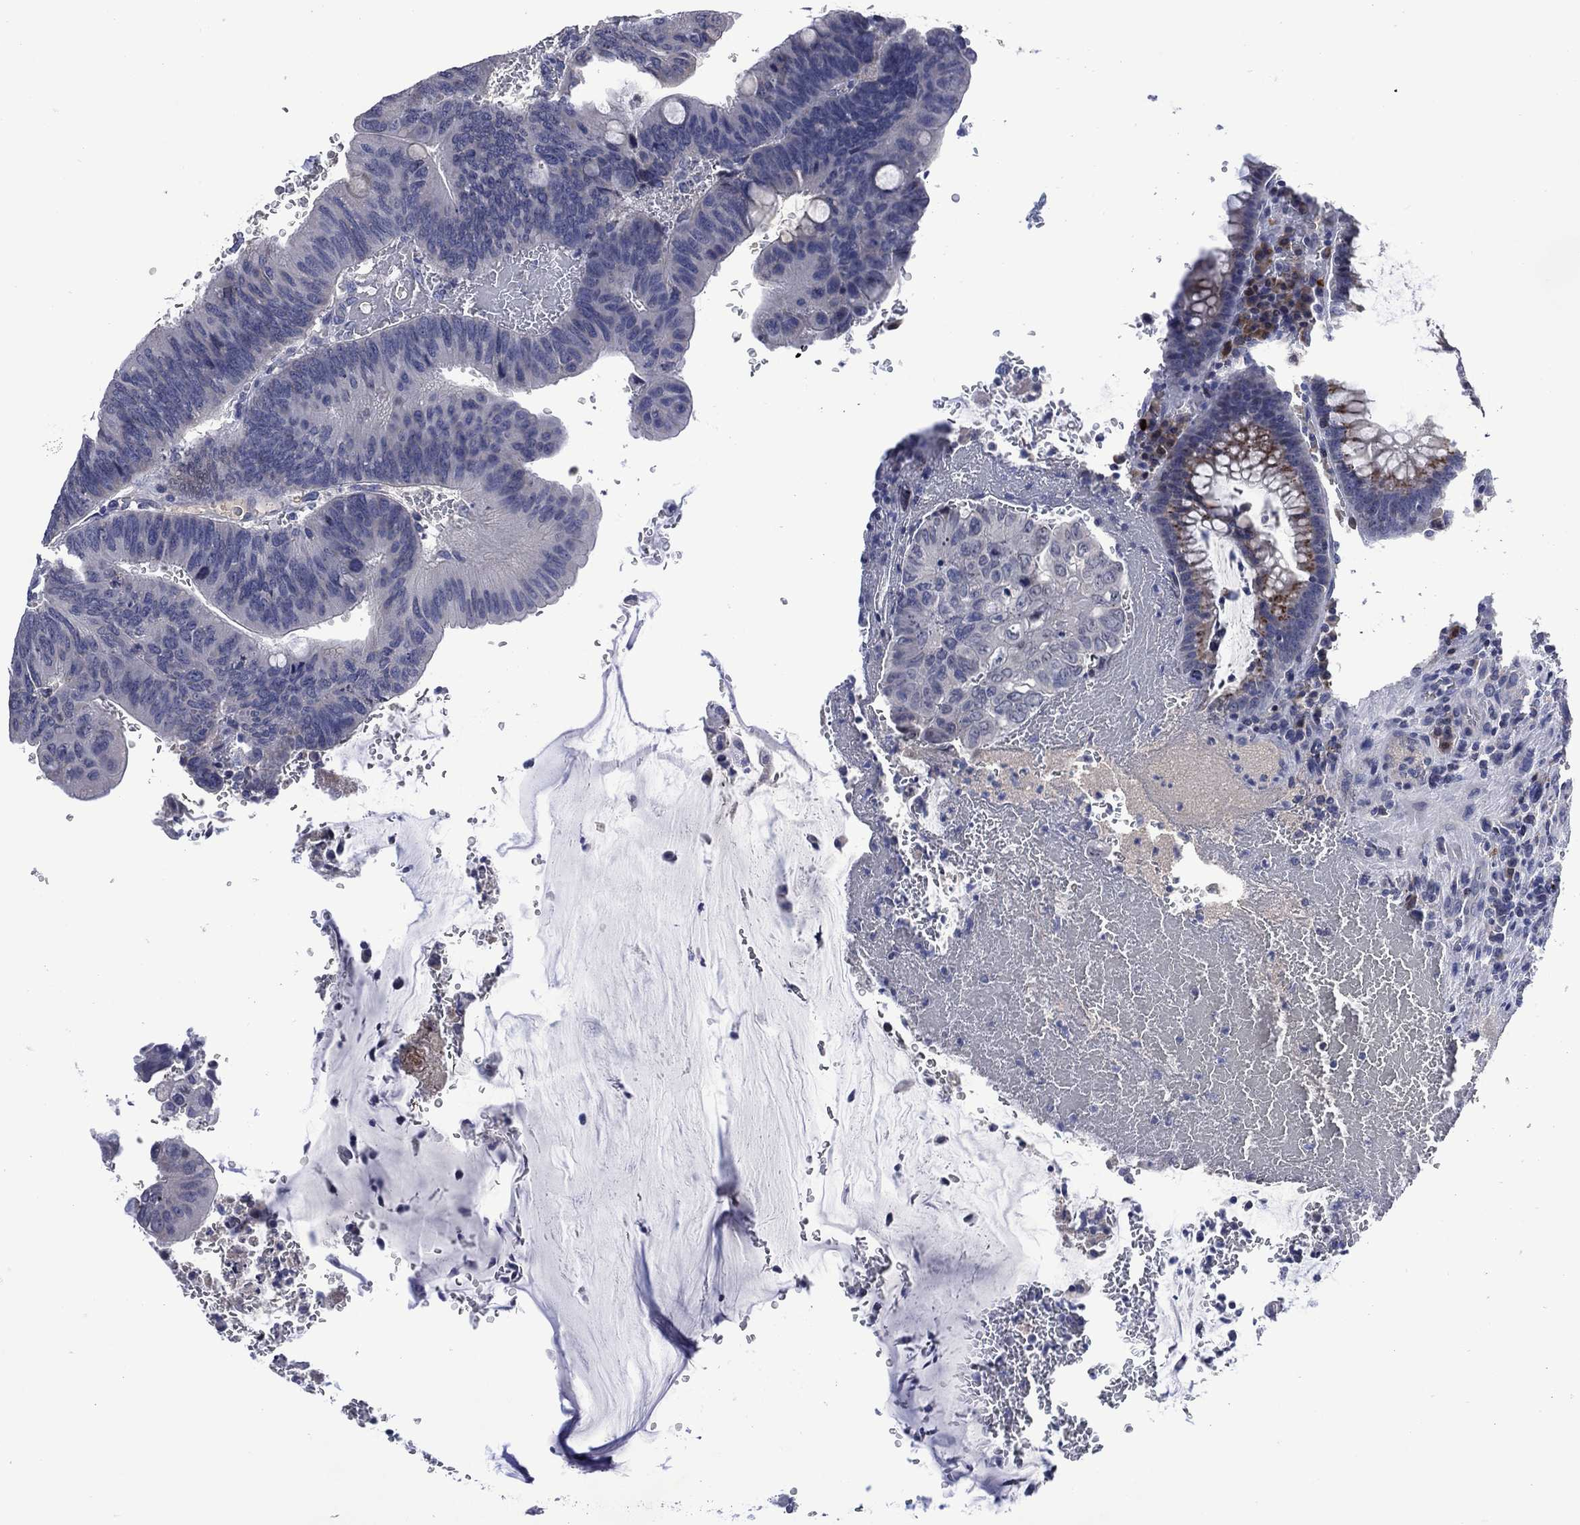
{"staining": {"intensity": "negative", "quantity": "none", "location": "none"}, "tissue": "colorectal cancer", "cell_type": "Tumor cells", "image_type": "cancer", "snomed": [{"axis": "morphology", "description": "Normal tissue, NOS"}, {"axis": "morphology", "description": "Adenocarcinoma, NOS"}, {"axis": "topography", "description": "Rectum"}], "caption": "Tumor cells show no significant protein staining in colorectal cancer (adenocarcinoma).", "gene": "USP26", "patient": {"sex": "male", "age": 92}}